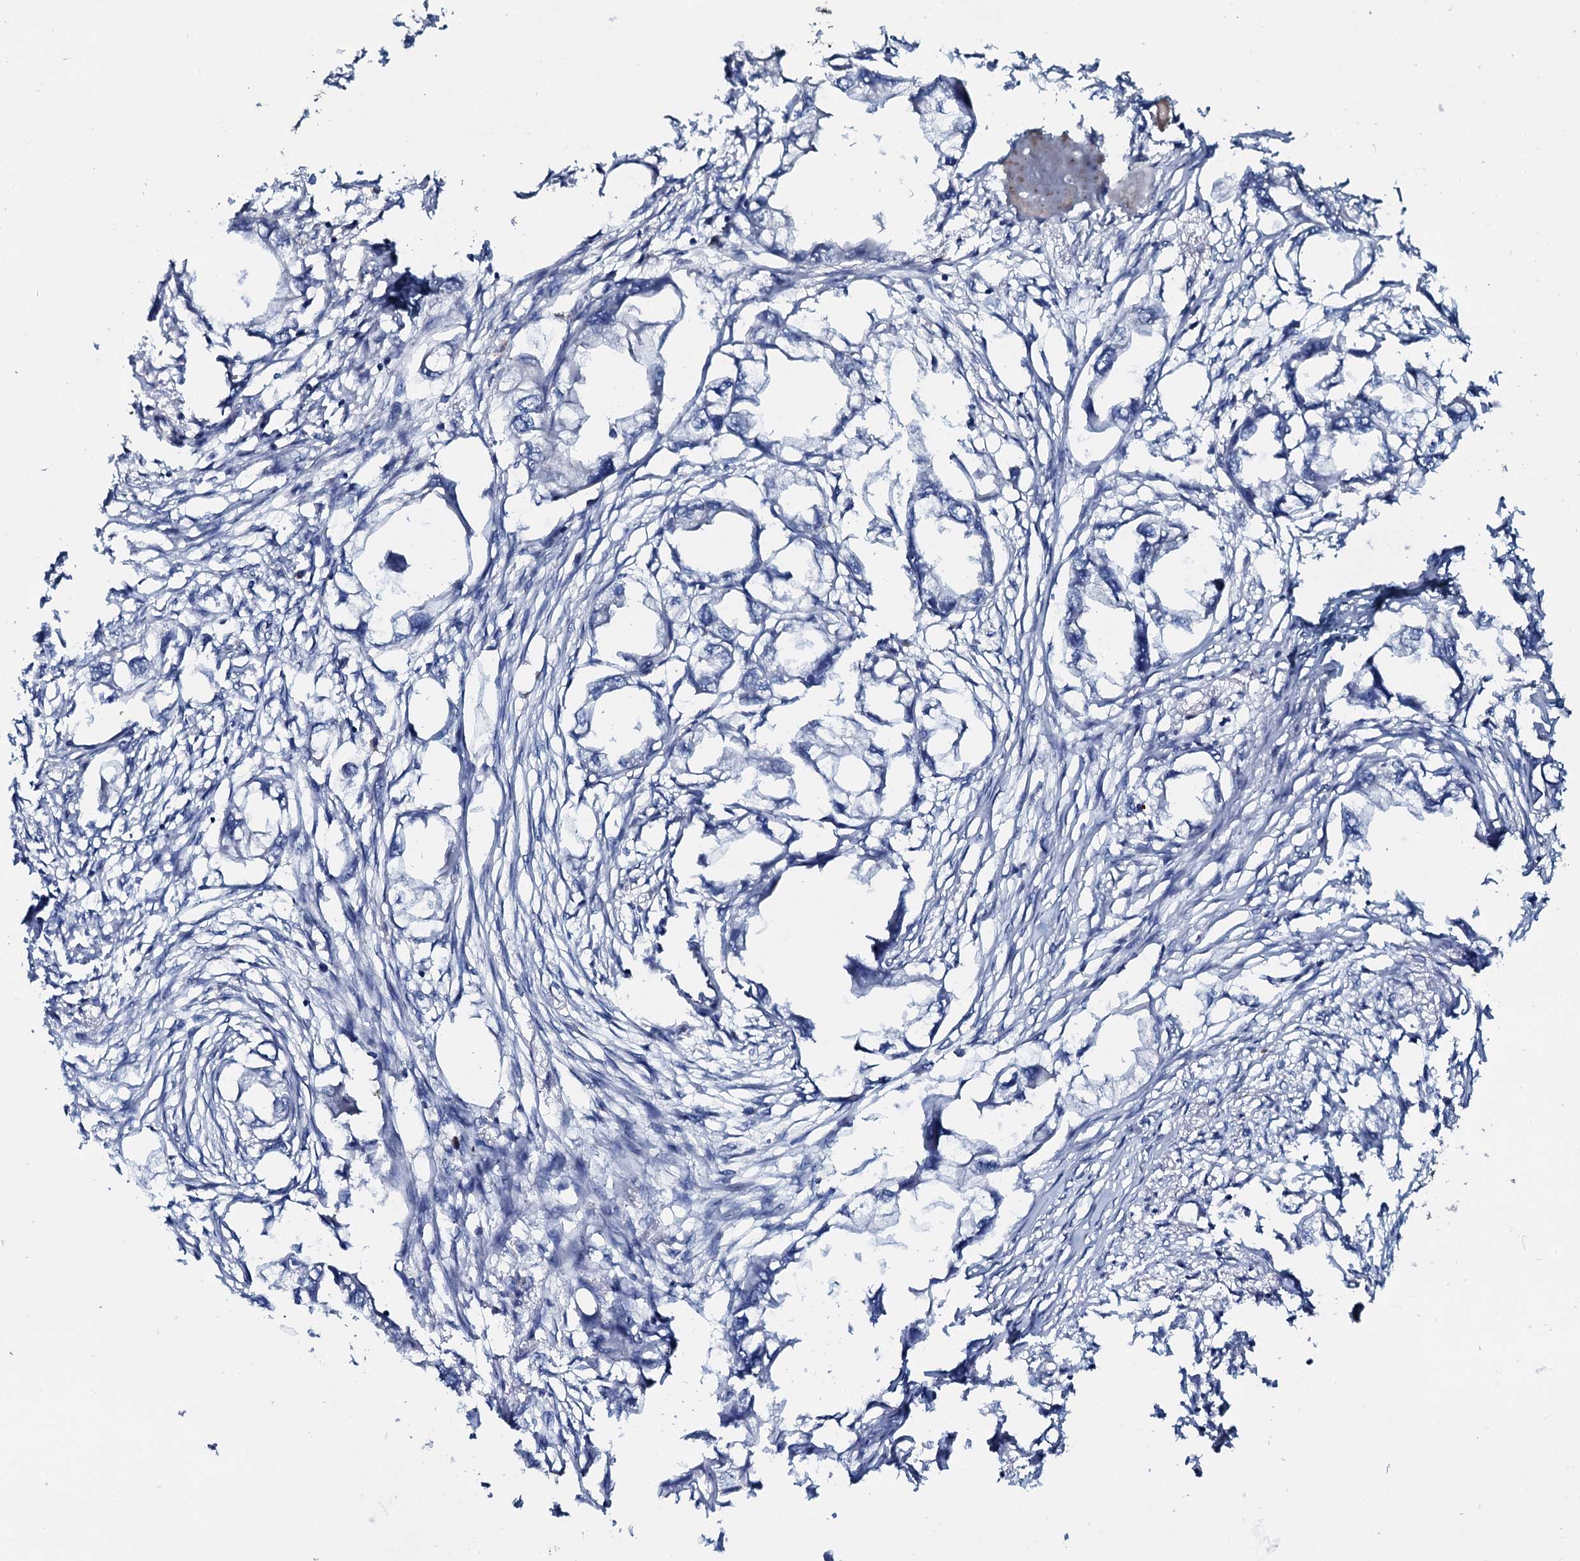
{"staining": {"intensity": "negative", "quantity": "none", "location": "none"}, "tissue": "endometrial cancer", "cell_type": "Tumor cells", "image_type": "cancer", "snomed": [{"axis": "morphology", "description": "Adenocarcinoma, NOS"}, {"axis": "morphology", "description": "Adenocarcinoma, metastatic, NOS"}, {"axis": "topography", "description": "Adipose tissue"}, {"axis": "topography", "description": "Endometrium"}], "caption": "The immunohistochemistry (IHC) micrograph has no significant positivity in tumor cells of metastatic adenocarcinoma (endometrial) tissue.", "gene": "IL12B", "patient": {"sex": "female", "age": 67}}